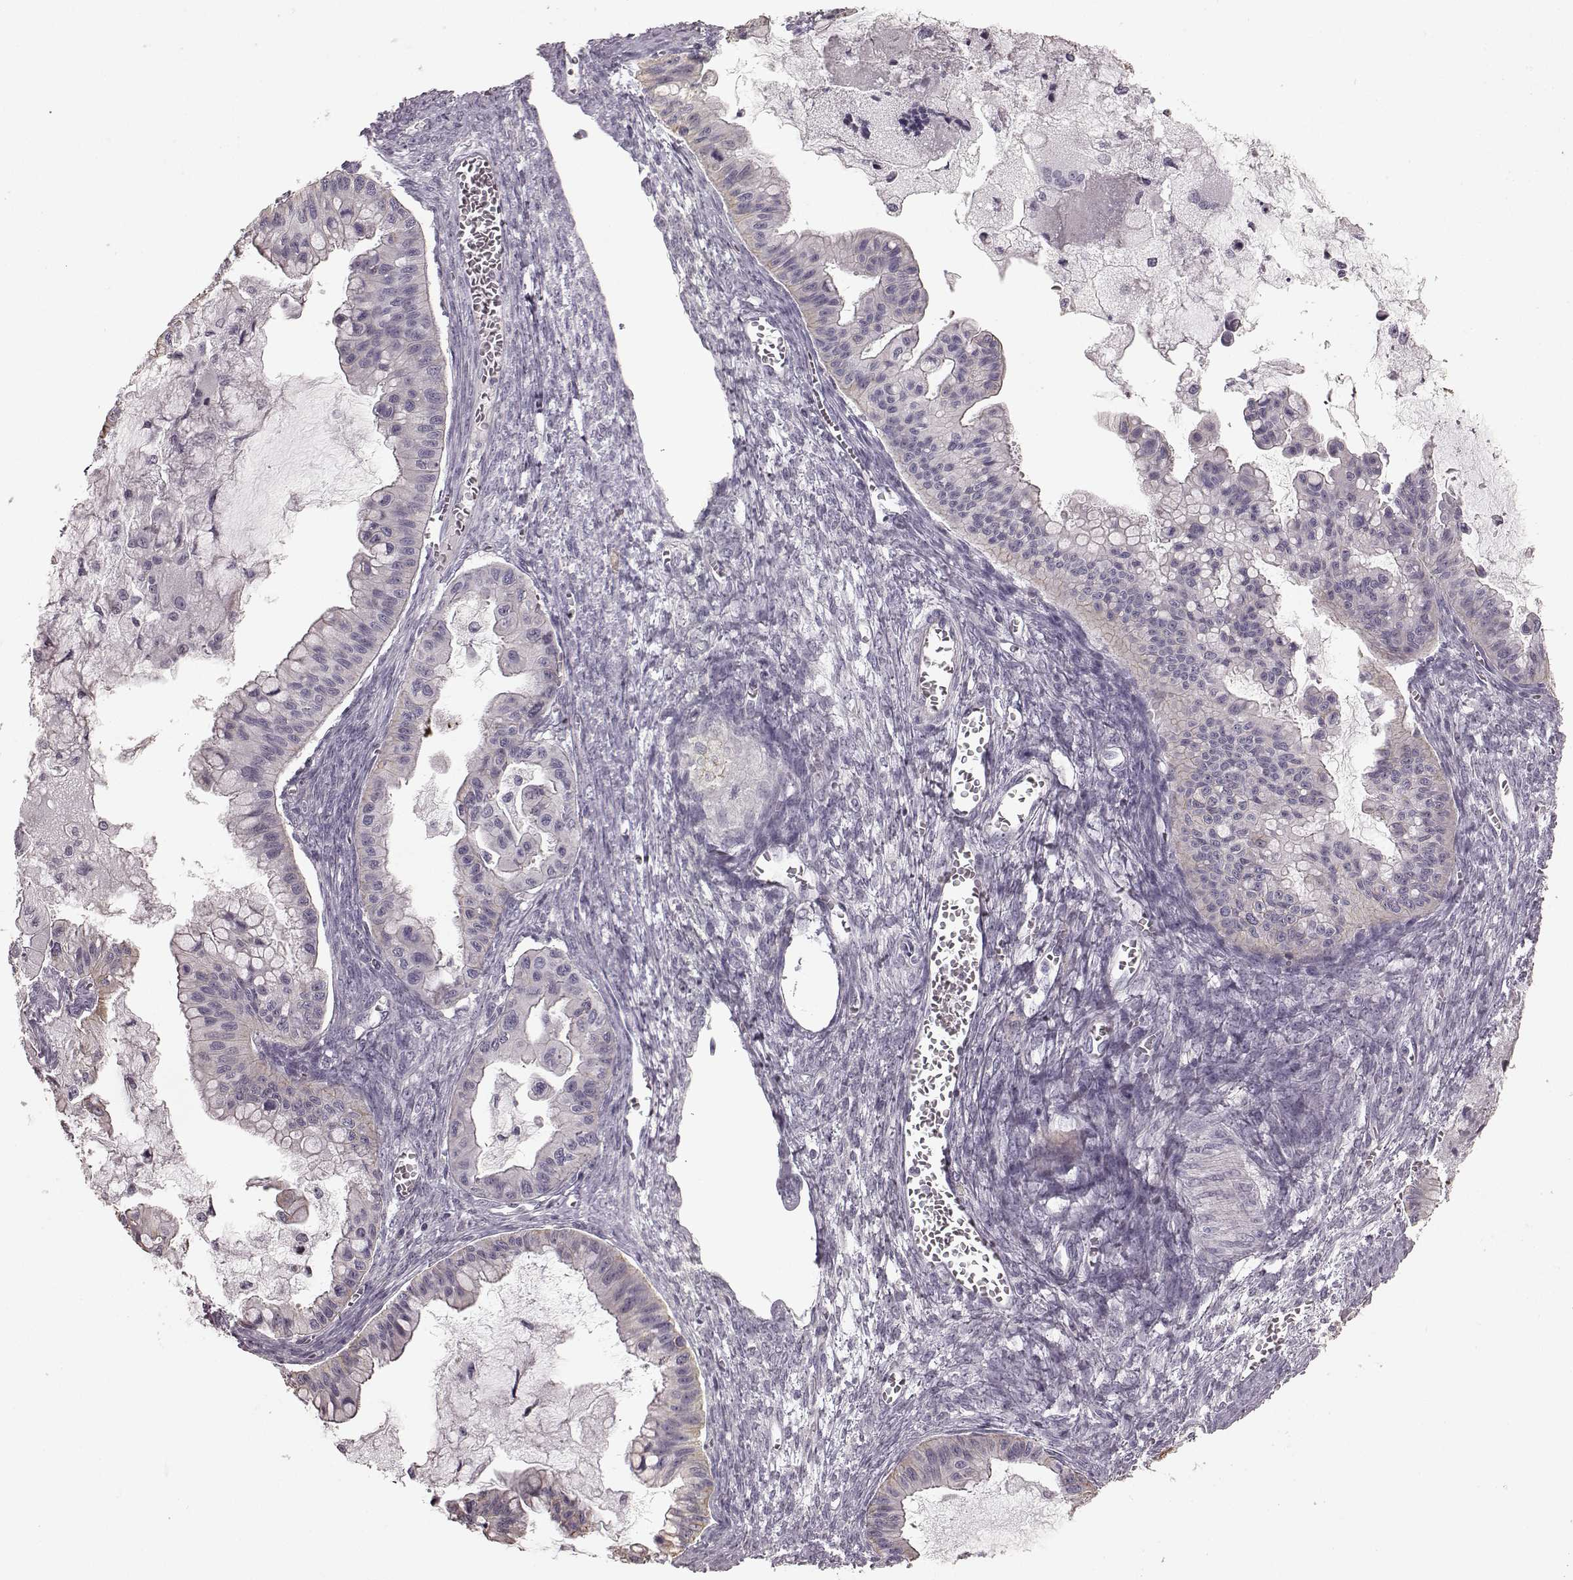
{"staining": {"intensity": "weak", "quantity": "25%-75%", "location": "cytoplasmic/membranous"}, "tissue": "ovarian cancer", "cell_type": "Tumor cells", "image_type": "cancer", "snomed": [{"axis": "morphology", "description": "Cystadenocarcinoma, mucinous, NOS"}, {"axis": "topography", "description": "Ovary"}], "caption": "Ovarian cancer (mucinous cystadenocarcinoma) tissue demonstrates weak cytoplasmic/membranous positivity in about 25%-75% of tumor cells", "gene": "PDCD1", "patient": {"sex": "female", "age": 72}}